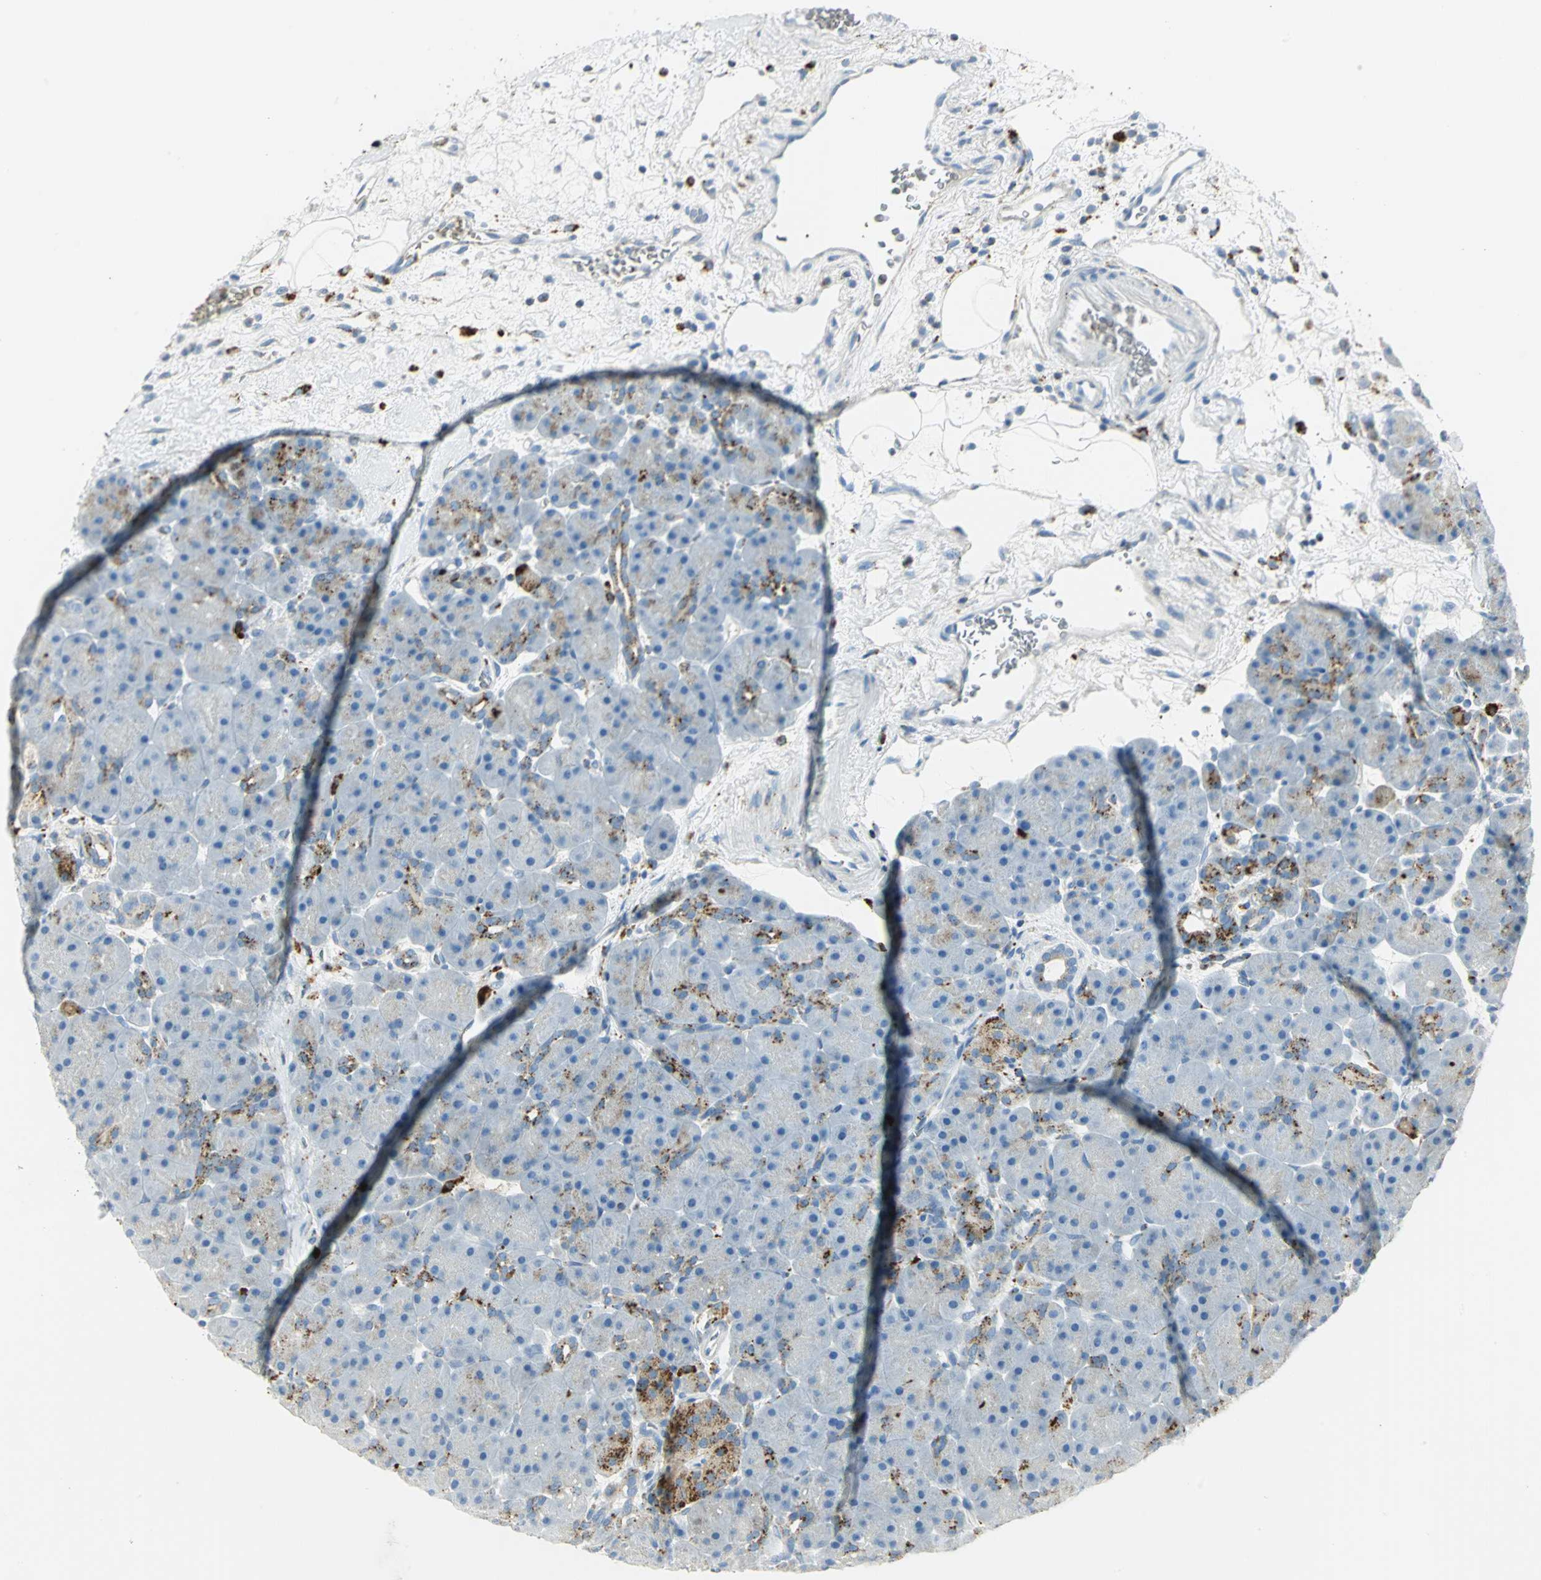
{"staining": {"intensity": "strong", "quantity": ">75%", "location": "cytoplasmic/membranous"}, "tissue": "pancreas", "cell_type": "Exocrine glandular cells", "image_type": "normal", "snomed": [{"axis": "morphology", "description": "Normal tissue, NOS"}, {"axis": "topography", "description": "Pancreas"}], "caption": "A brown stain shows strong cytoplasmic/membranous staining of a protein in exocrine glandular cells of unremarkable human pancreas.", "gene": "ARSA", "patient": {"sex": "male", "age": 66}}